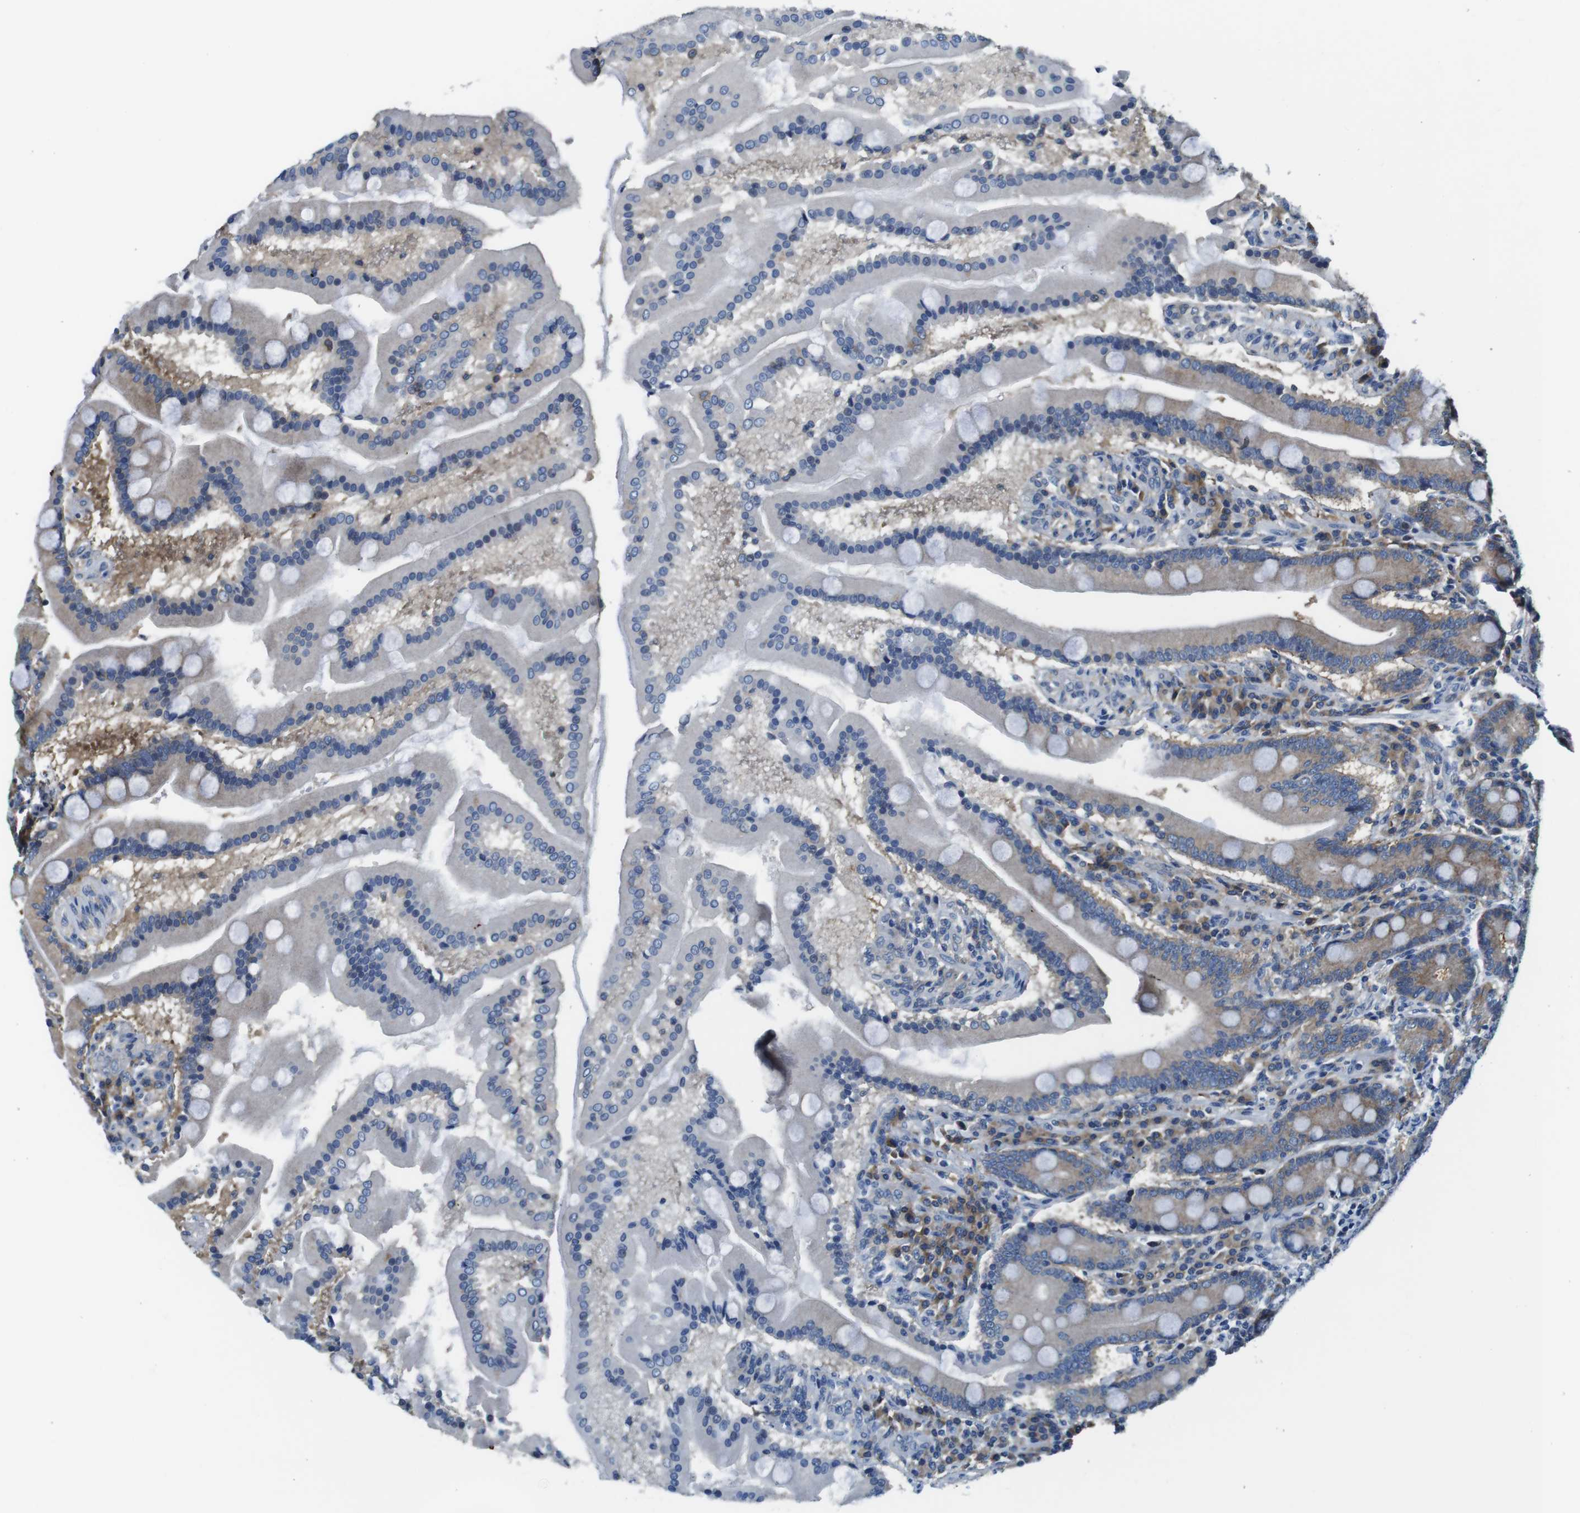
{"staining": {"intensity": "strong", "quantity": ">75%", "location": "cytoplasmic/membranous"}, "tissue": "duodenum", "cell_type": "Glandular cells", "image_type": "normal", "snomed": [{"axis": "morphology", "description": "Normal tissue, NOS"}, {"axis": "topography", "description": "Duodenum"}], "caption": "Glandular cells exhibit high levels of strong cytoplasmic/membranous staining in approximately >75% of cells in unremarkable duodenum.", "gene": "EIF2B5", "patient": {"sex": "male", "age": 50}}